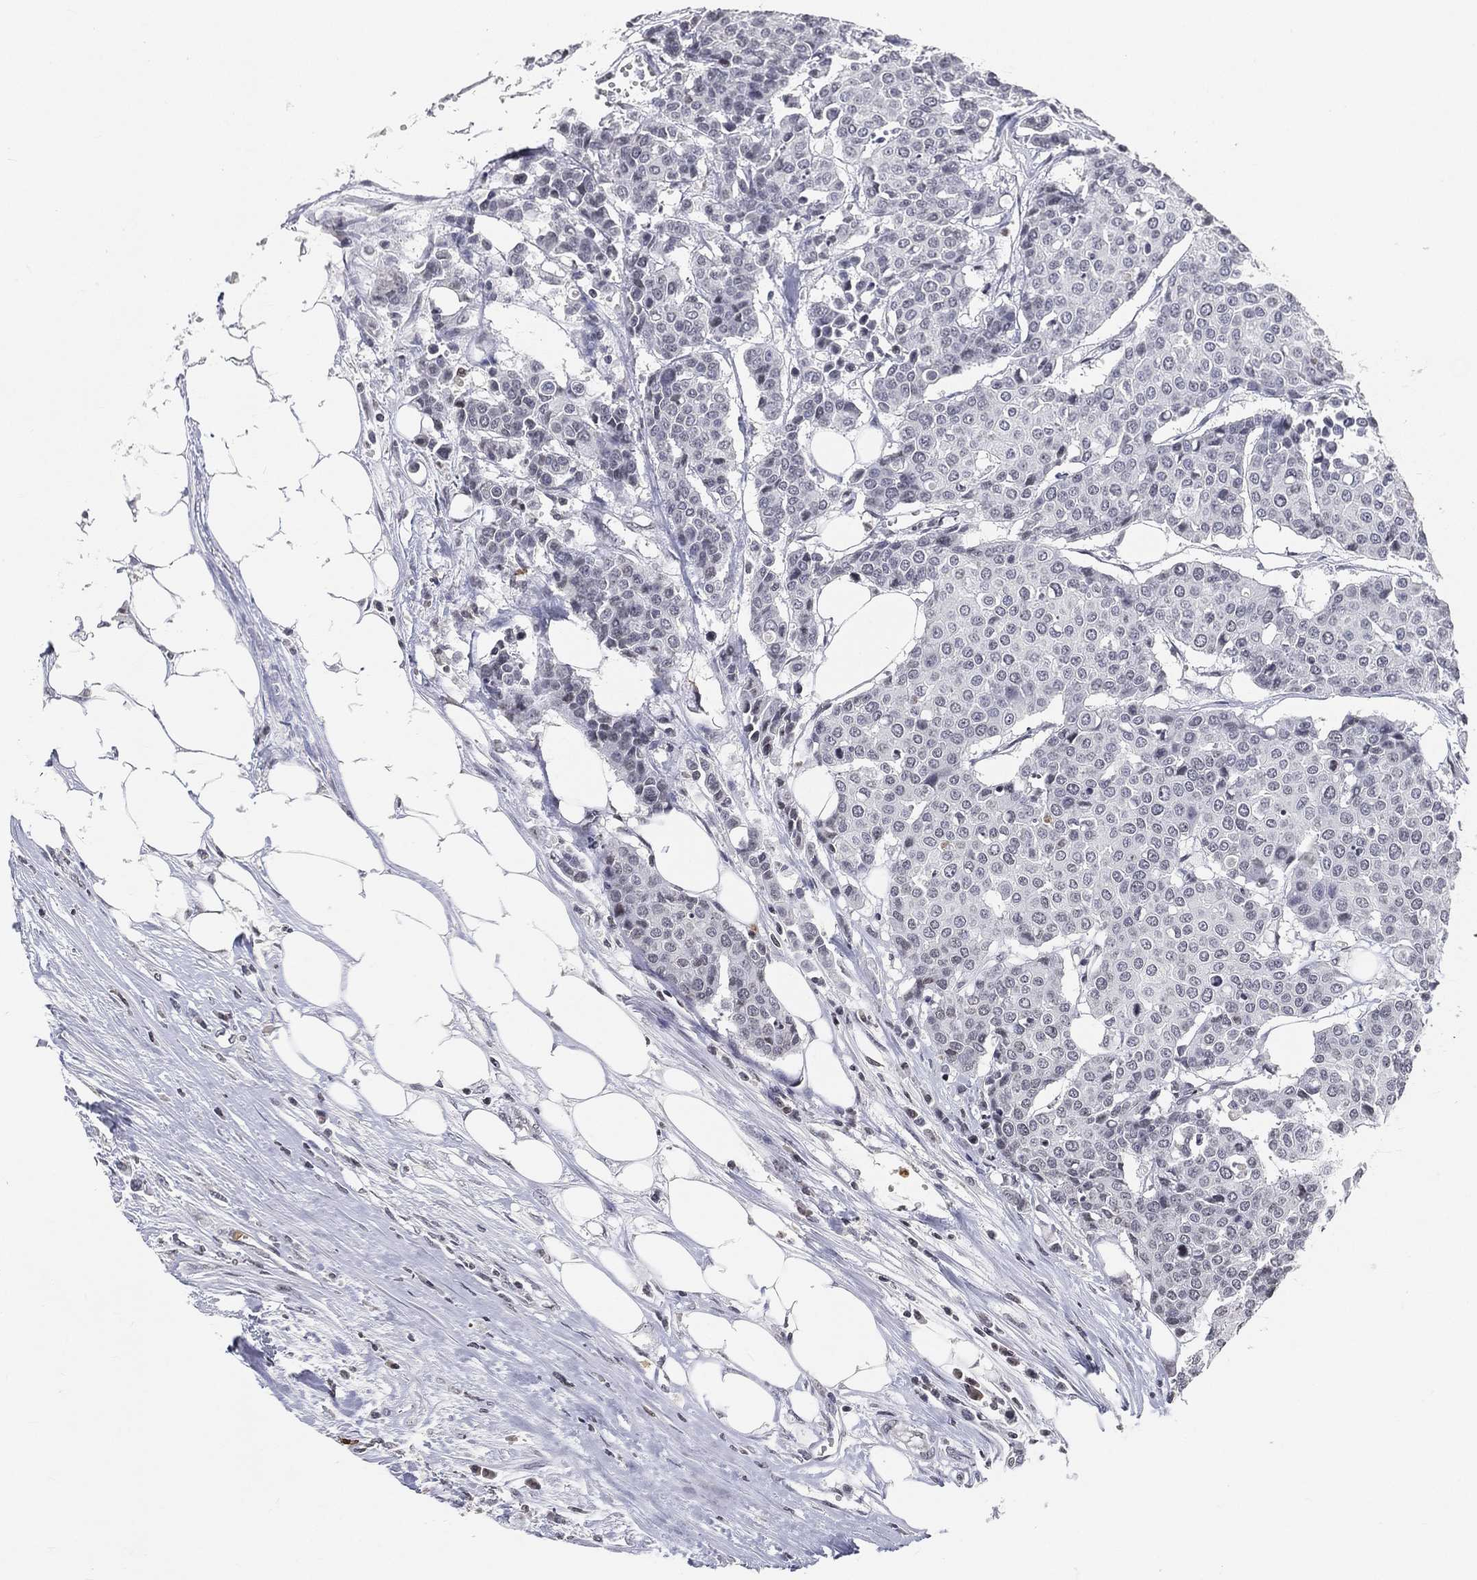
{"staining": {"intensity": "negative", "quantity": "none", "location": "none"}, "tissue": "carcinoid", "cell_type": "Tumor cells", "image_type": "cancer", "snomed": [{"axis": "morphology", "description": "Carcinoid, malignant, NOS"}, {"axis": "topography", "description": "Colon"}], "caption": "This is an immunohistochemistry (IHC) micrograph of human carcinoid (malignant). There is no positivity in tumor cells.", "gene": "ARG1", "patient": {"sex": "male", "age": 81}}